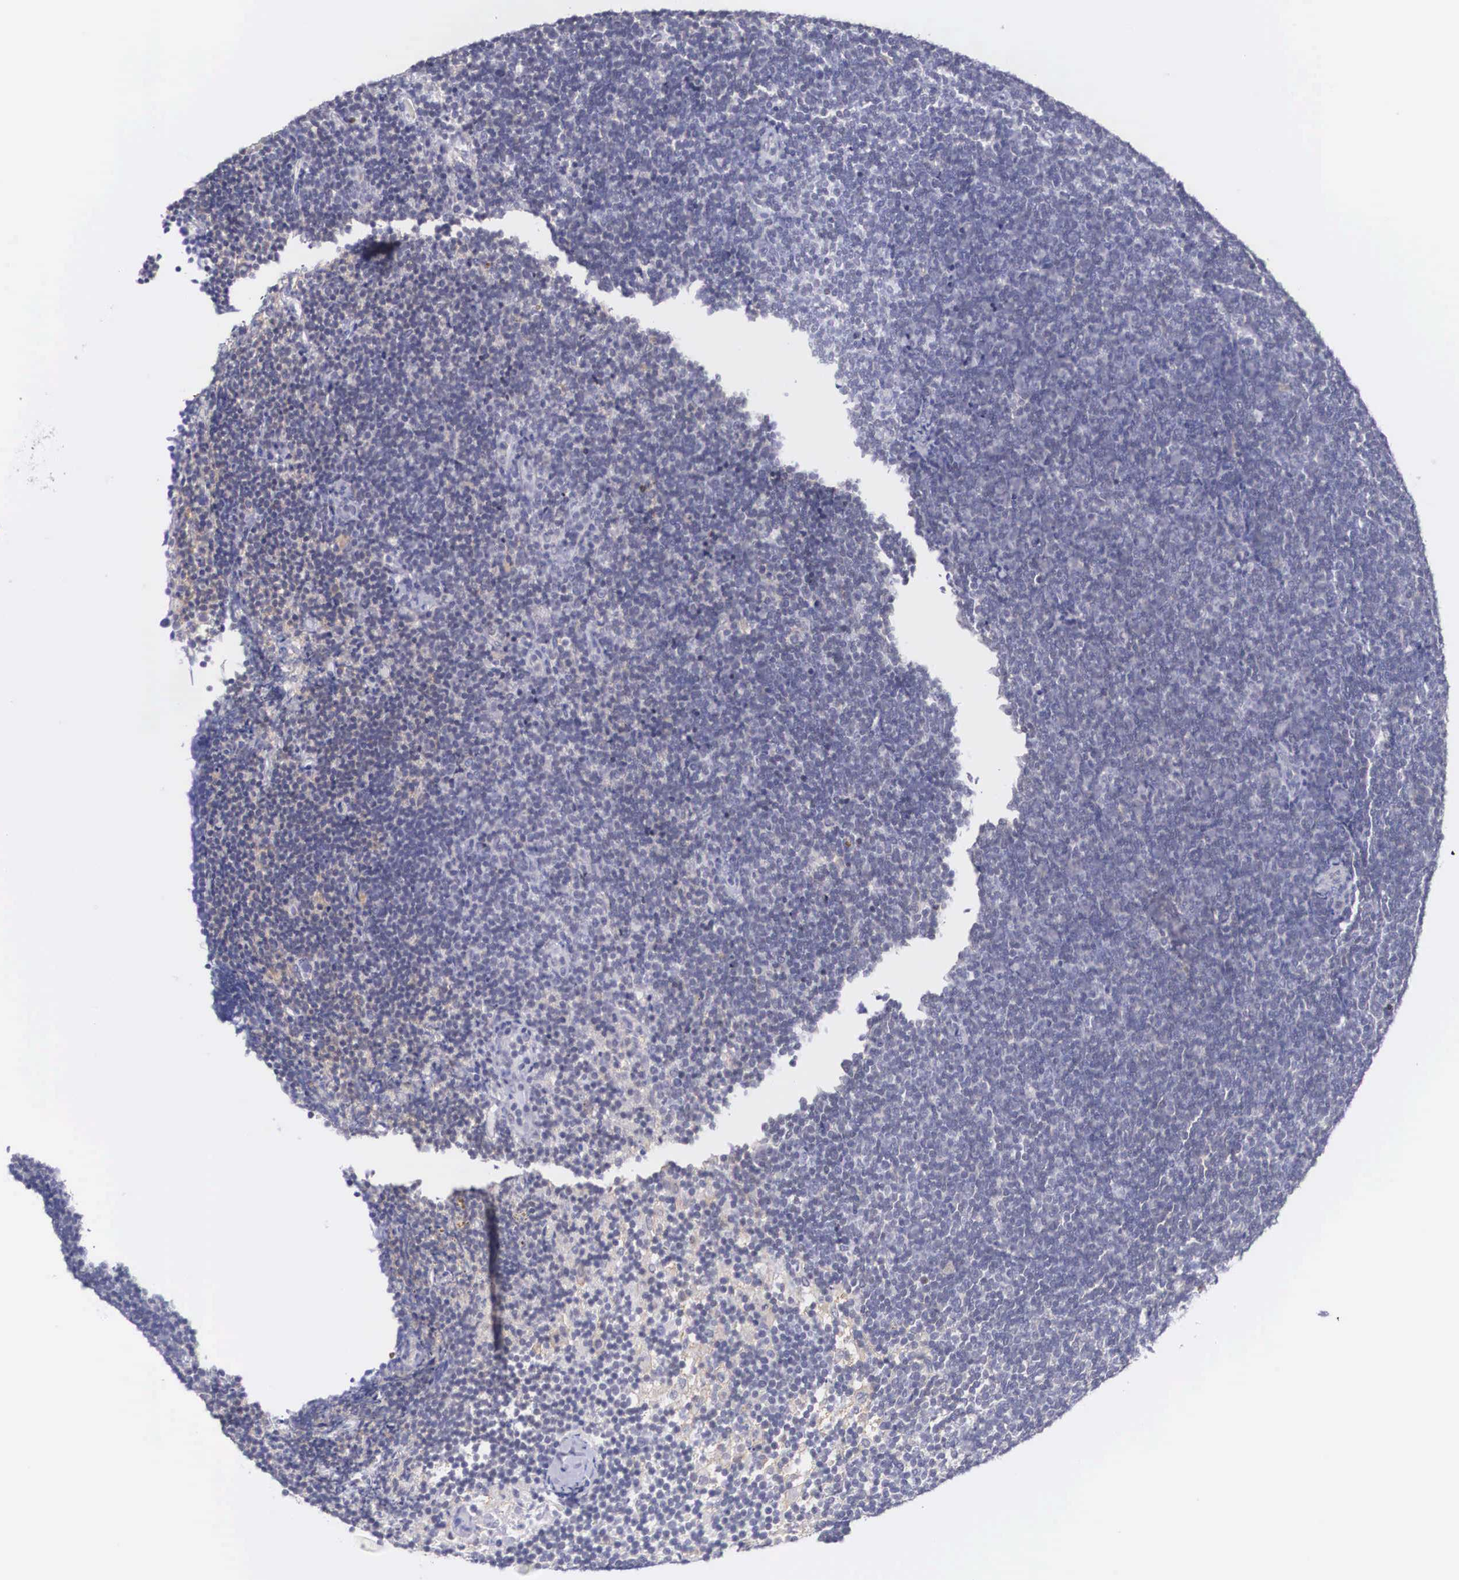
{"staining": {"intensity": "negative", "quantity": "none", "location": "none"}, "tissue": "lymphoma", "cell_type": "Tumor cells", "image_type": "cancer", "snomed": [{"axis": "morphology", "description": "Malignant lymphoma, non-Hodgkin's type, Low grade"}, {"axis": "topography", "description": "Lymph node"}], "caption": "Human lymphoma stained for a protein using immunohistochemistry (IHC) exhibits no staining in tumor cells.", "gene": "NR4A2", "patient": {"sex": "female", "age": 51}}